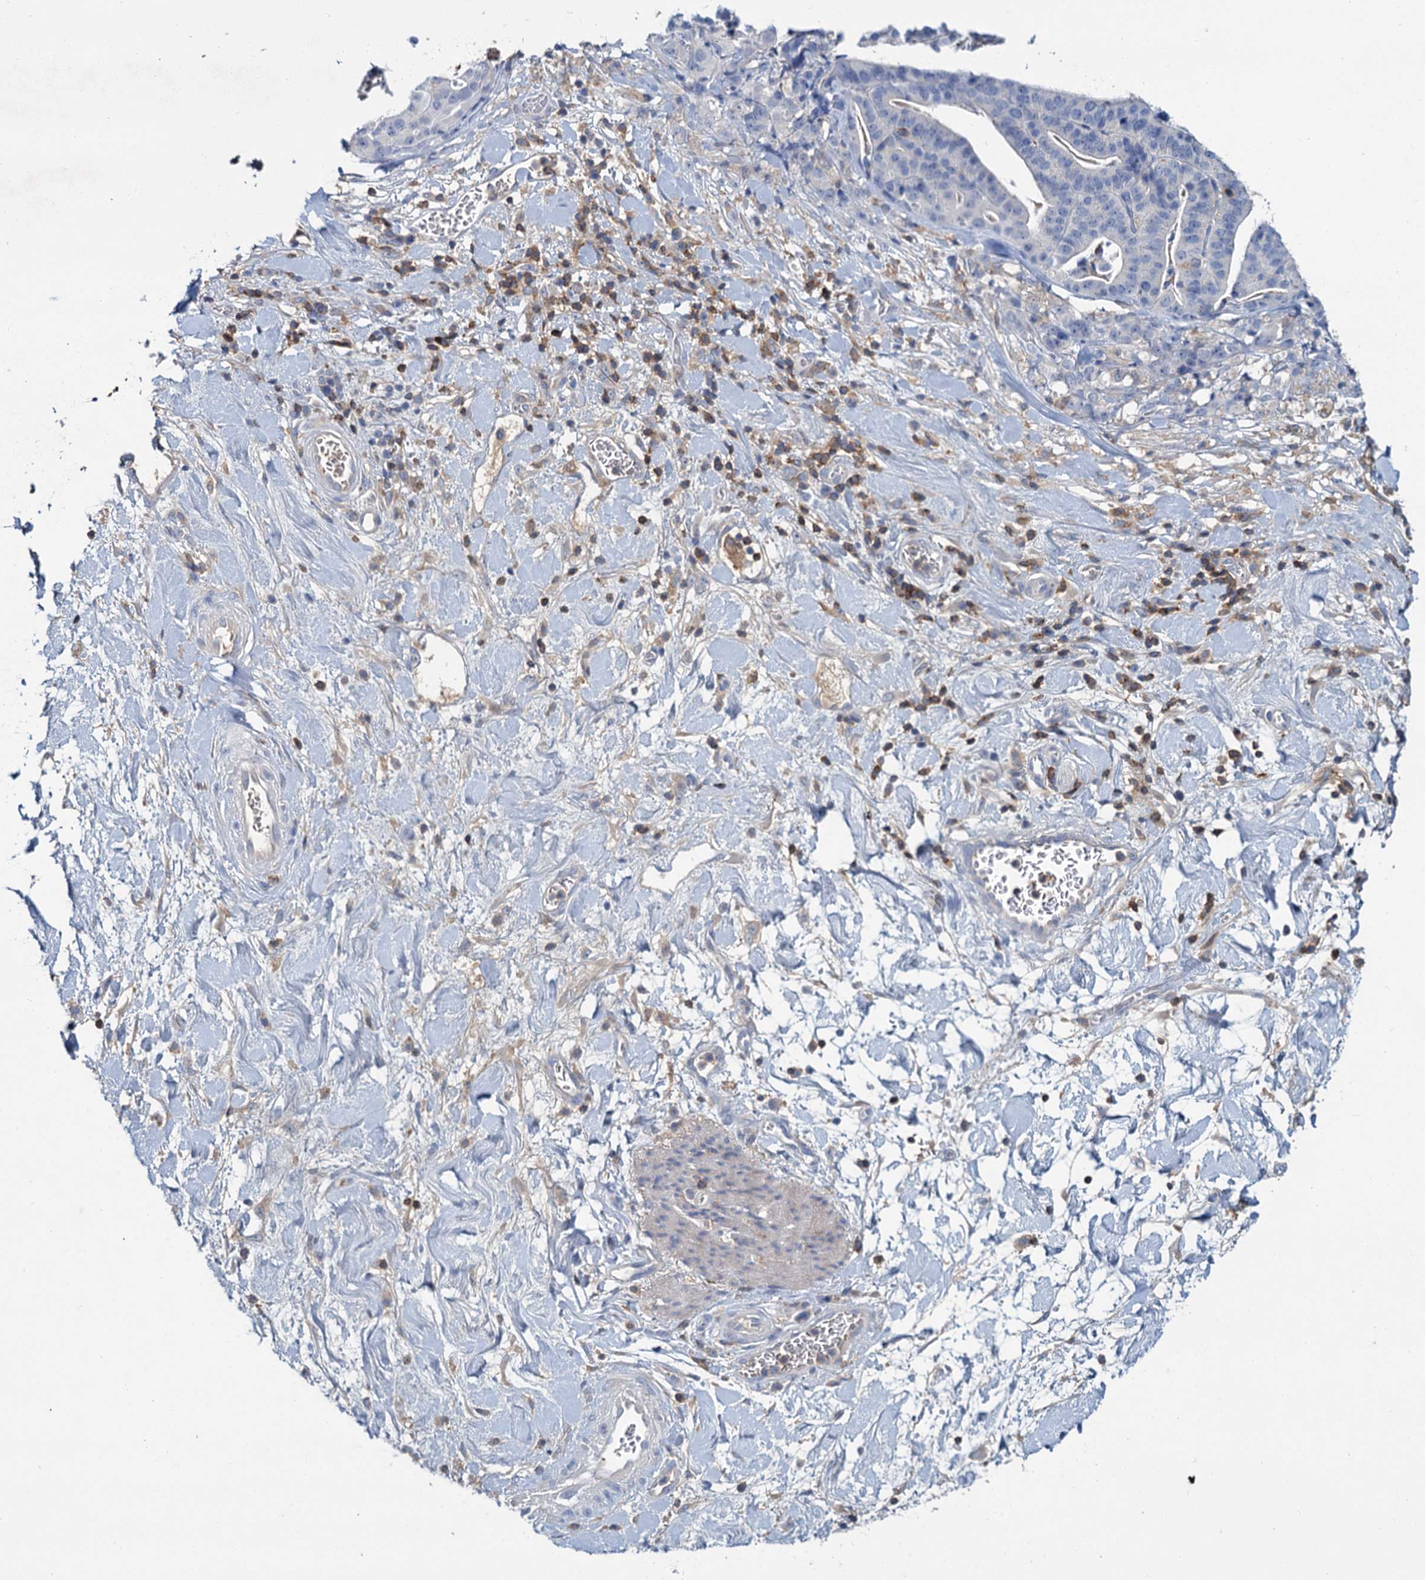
{"staining": {"intensity": "negative", "quantity": "none", "location": "none"}, "tissue": "stomach cancer", "cell_type": "Tumor cells", "image_type": "cancer", "snomed": [{"axis": "morphology", "description": "Adenocarcinoma, NOS"}, {"axis": "topography", "description": "Stomach"}], "caption": "A histopathology image of adenocarcinoma (stomach) stained for a protein demonstrates no brown staining in tumor cells.", "gene": "FGFR2", "patient": {"sex": "male", "age": 48}}